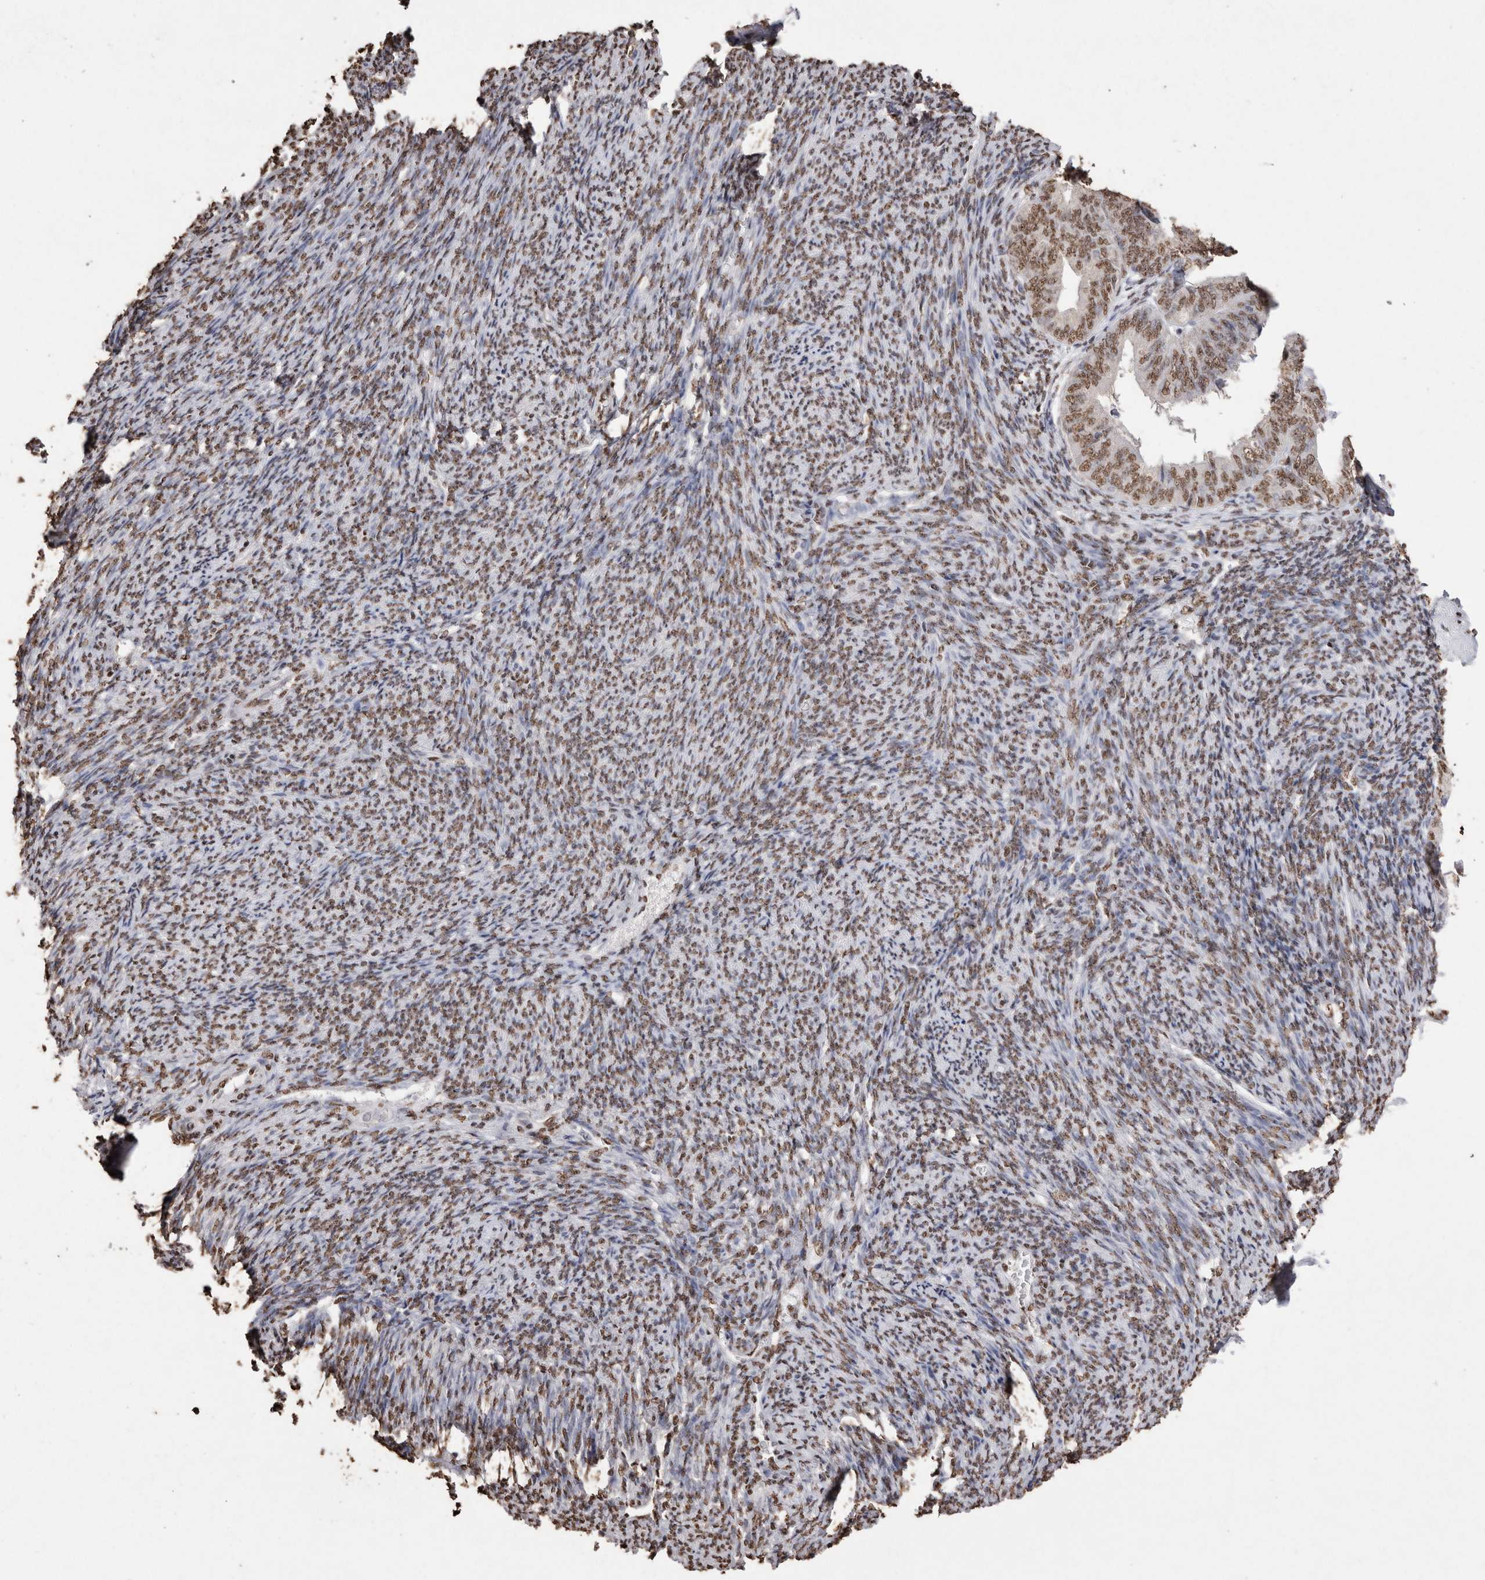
{"staining": {"intensity": "moderate", "quantity": ">75%", "location": "nuclear"}, "tissue": "endometrial cancer", "cell_type": "Tumor cells", "image_type": "cancer", "snomed": [{"axis": "morphology", "description": "Adenocarcinoma, NOS"}, {"axis": "topography", "description": "Endometrium"}], "caption": "Moderate nuclear protein positivity is present in about >75% of tumor cells in adenocarcinoma (endometrial).", "gene": "NTHL1", "patient": {"sex": "female", "age": 63}}